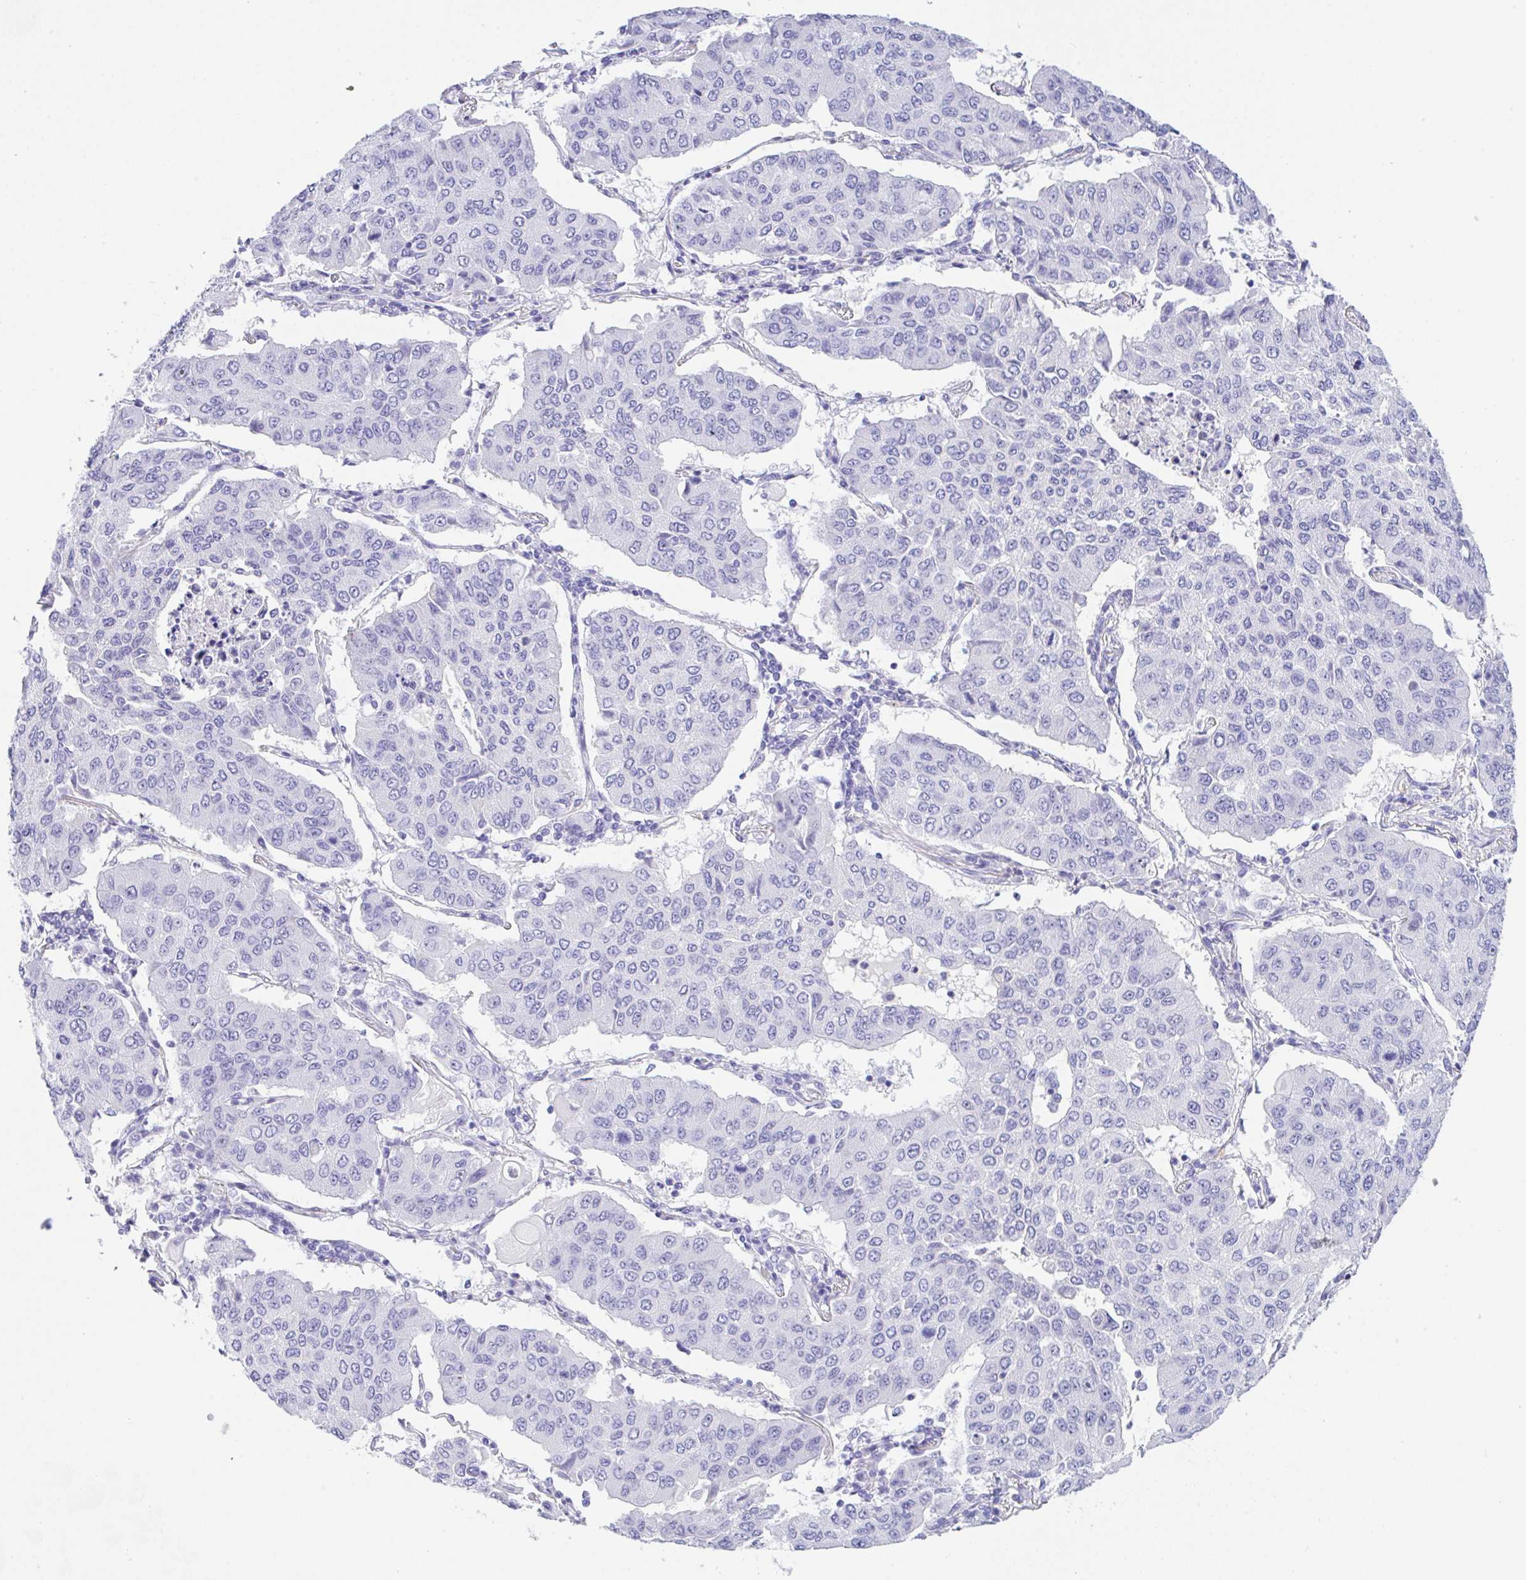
{"staining": {"intensity": "negative", "quantity": "none", "location": "none"}, "tissue": "lung cancer", "cell_type": "Tumor cells", "image_type": "cancer", "snomed": [{"axis": "morphology", "description": "Squamous cell carcinoma, NOS"}, {"axis": "topography", "description": "Lung"}], "caption": "This is an immunohistochemistry (IHC) micrograph of lung squamous cell carcinoma. There is no expression in tumor cells.", "gene": "NDUFAF8", "patient": {"sex": "male", "age": 74}}